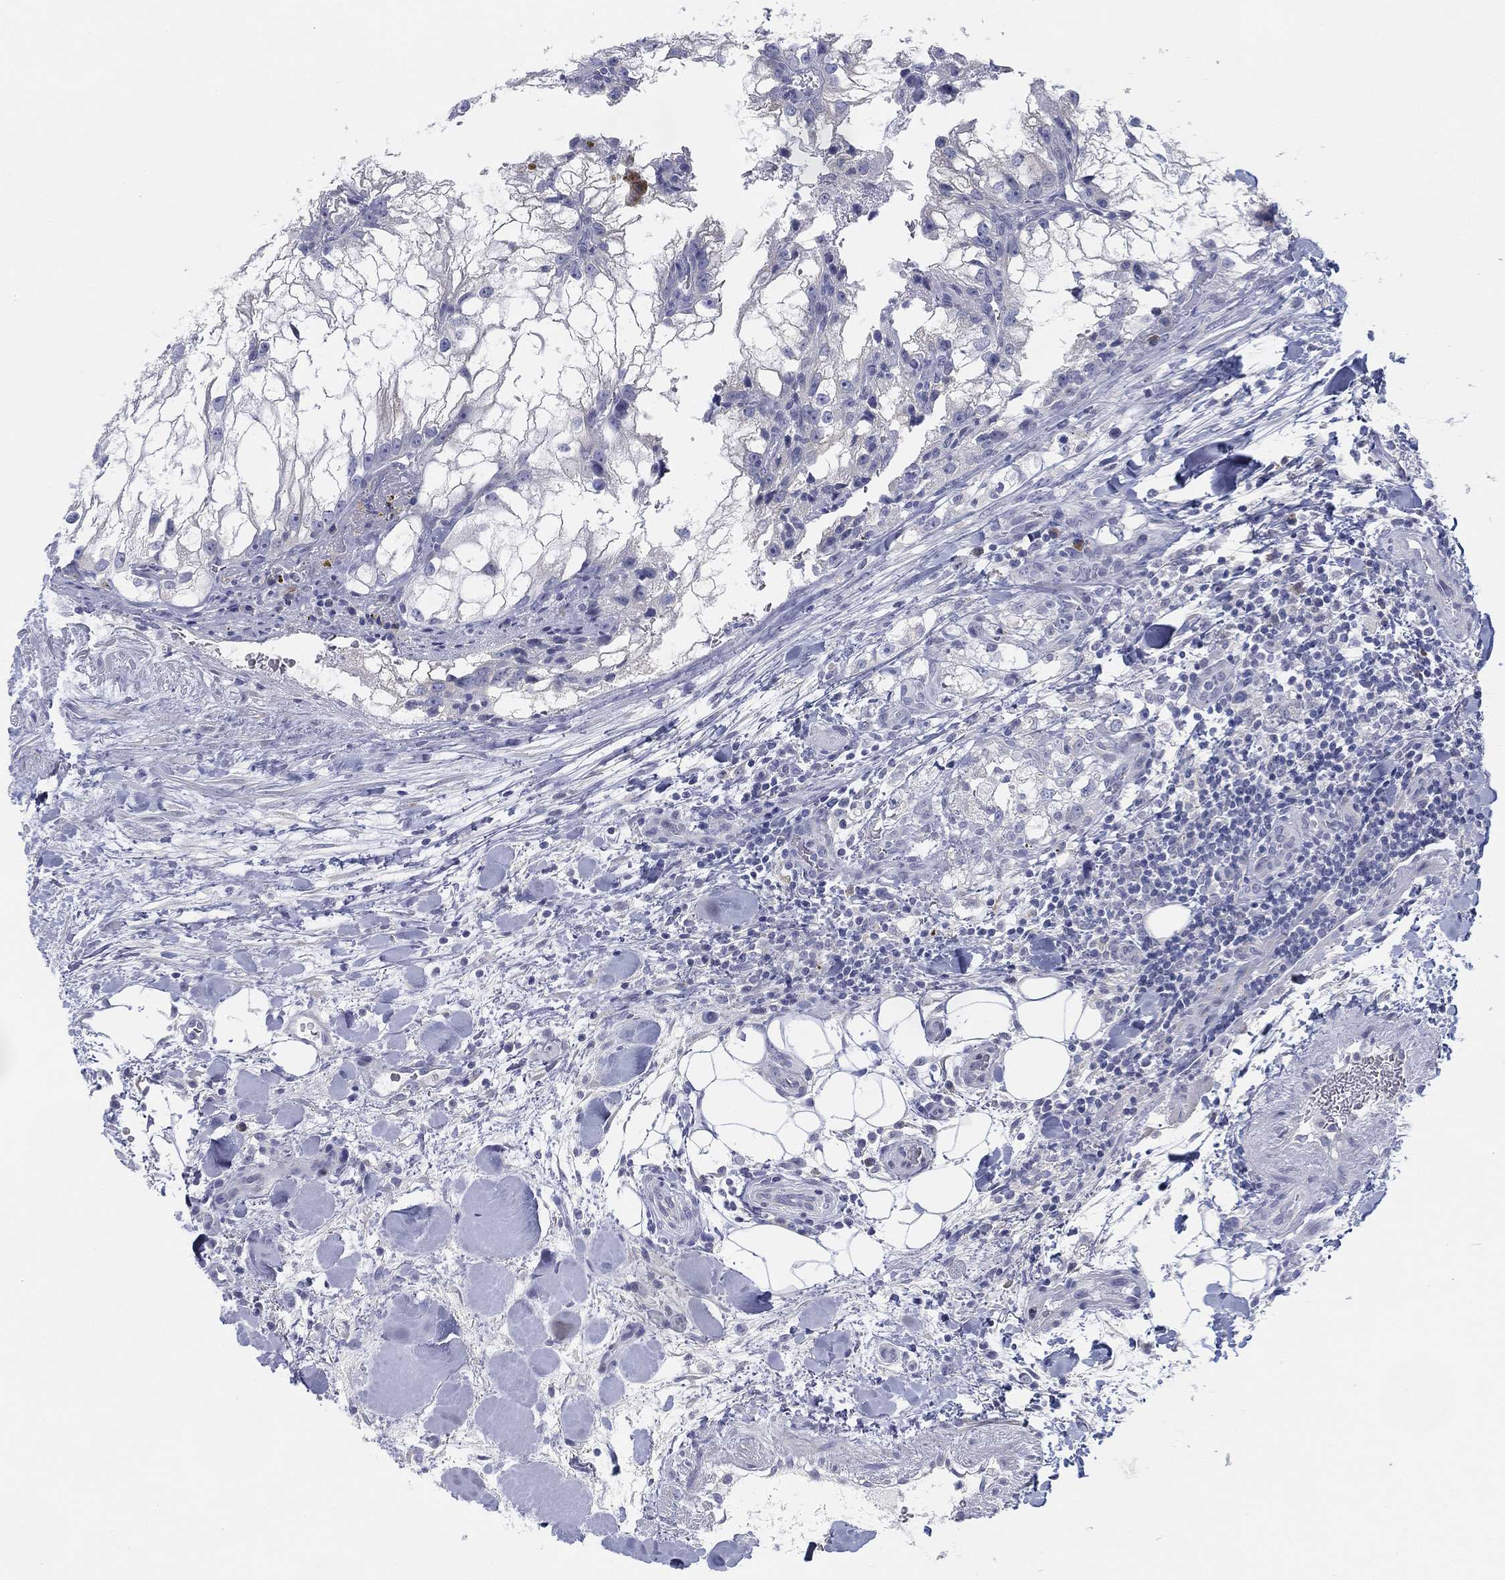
{"staining": {"intensity": "negative", "quantity": "none", "location": "none"}, "tissue": "renal cancer", "cell_type": "Tumor cells", "image_type": "cancer", "snomed": [{"axis": "morphology", "description": "Adenocarcinoma, NOS"}, {"axis": "topography", "description": "Kidney"}], "caption": "An image of human renal cancer is negative for staining in tumor cells.", "gene": "GCNA", "patient": {"sex": "male", "age": 59}}